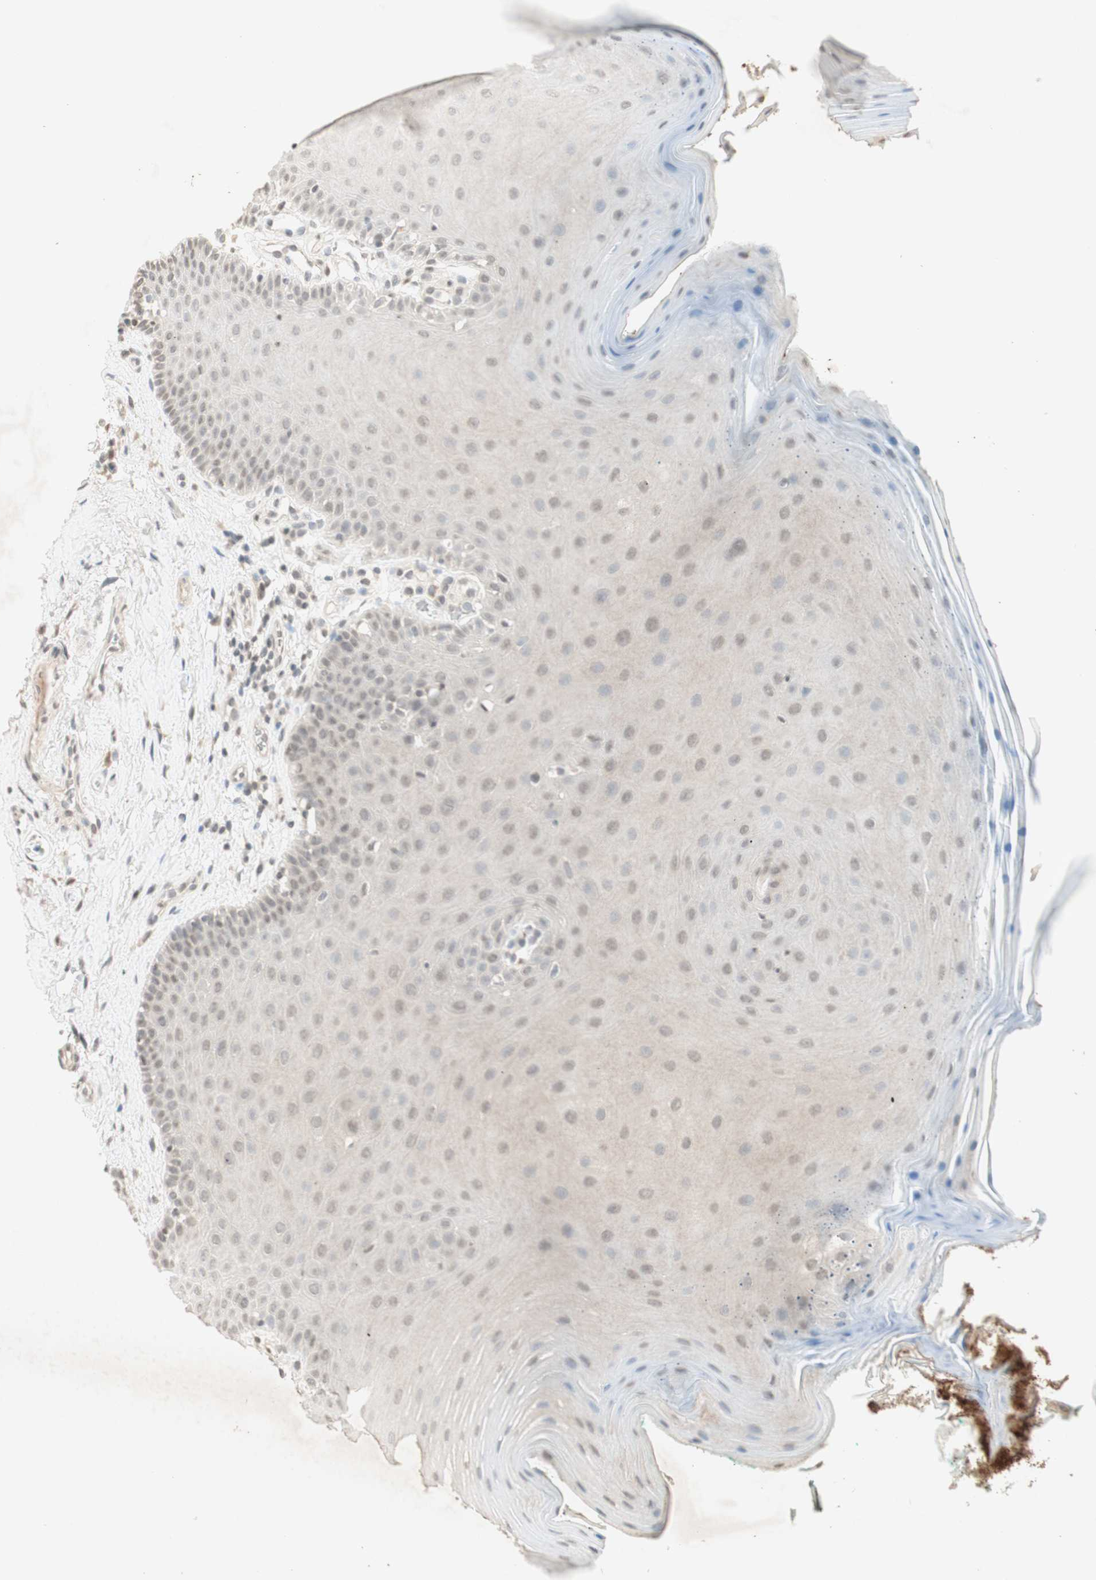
{"staining": {"intensity": "negative", "quantity": "none", "location": "none"}, "tissue": "oral mucosa", "cell_type": "Squamous epithelial cells", "image_type": "normal", "snomed": [{"axis": "morphology", "description": "Normal tissue, NOS"}, {"axis": "topography", "description": "Skeletal muscle"}, {"axis": "topography", "description": "Oral tissue"}], "caption": "DAB immunohistochemical staining of unremarkable human oral mucosa displays no significant expression in squamous epithelial cells. (Immunohistochemistry, brightfield microscopy, high magnification).", "gene": "GLI1", "patient": {"sex": "male", "age": 58}}